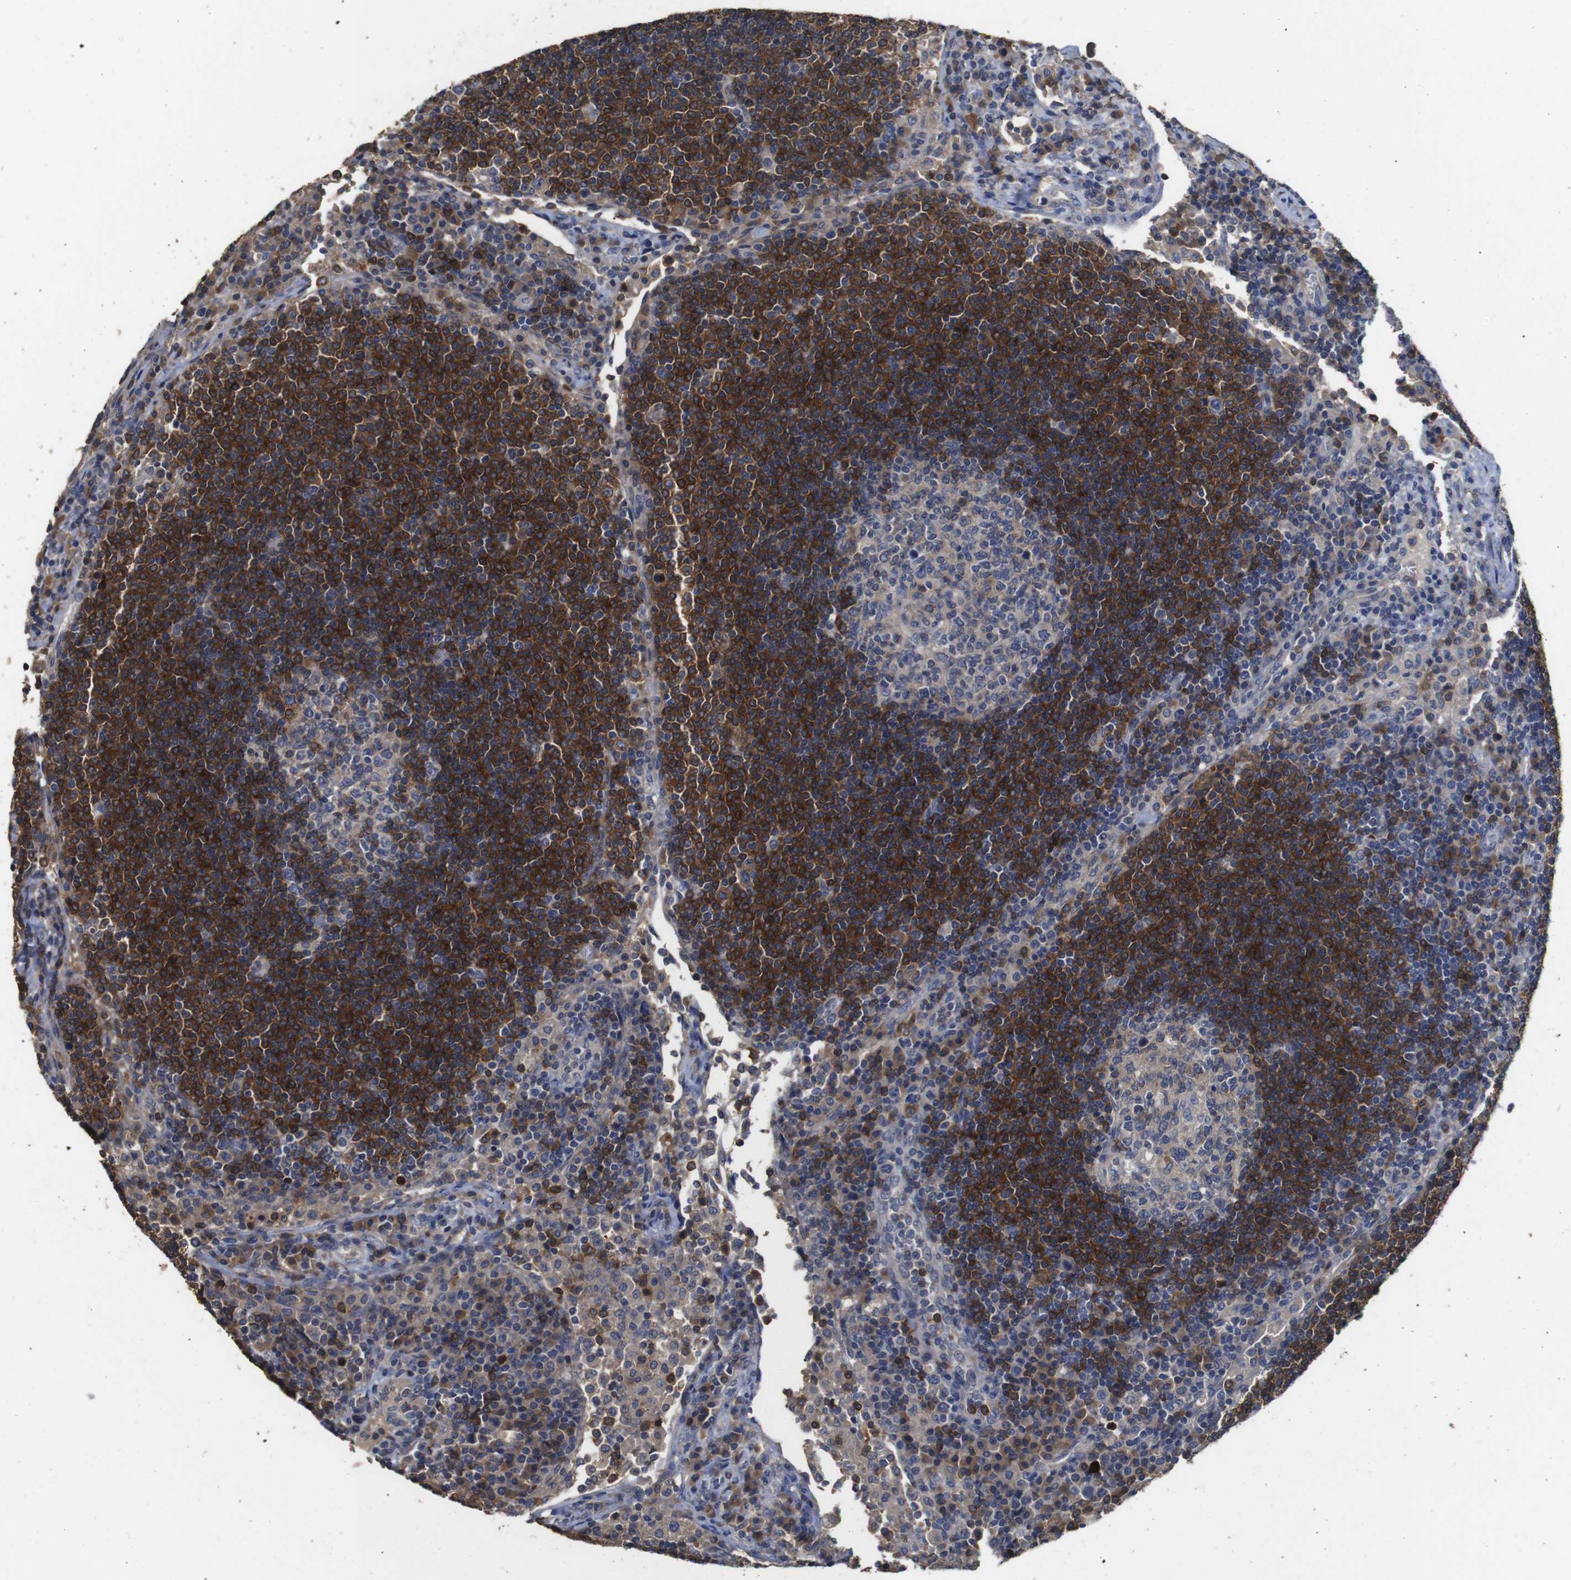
{"staining": {"intensity": "moderate", "quantity": "25%-75%", "location": "cytoplasmic/membranous"}, "tissue": "lymph node", "cell_type": "Germinal center cells", "image_type": "normal", "snomed": [{"axis": "morphology", "description": "Normal tissue, NOS"}, {"axis": "topography", "description": "Lymph node"}], "caption": "Moderate cytoplasmic/membranous positivity is seen in about 25%-75% of germinal center cells in normal lymph node.", "gene": "ARHGAP24", "patient": {"sex": "female", "age": 53}}